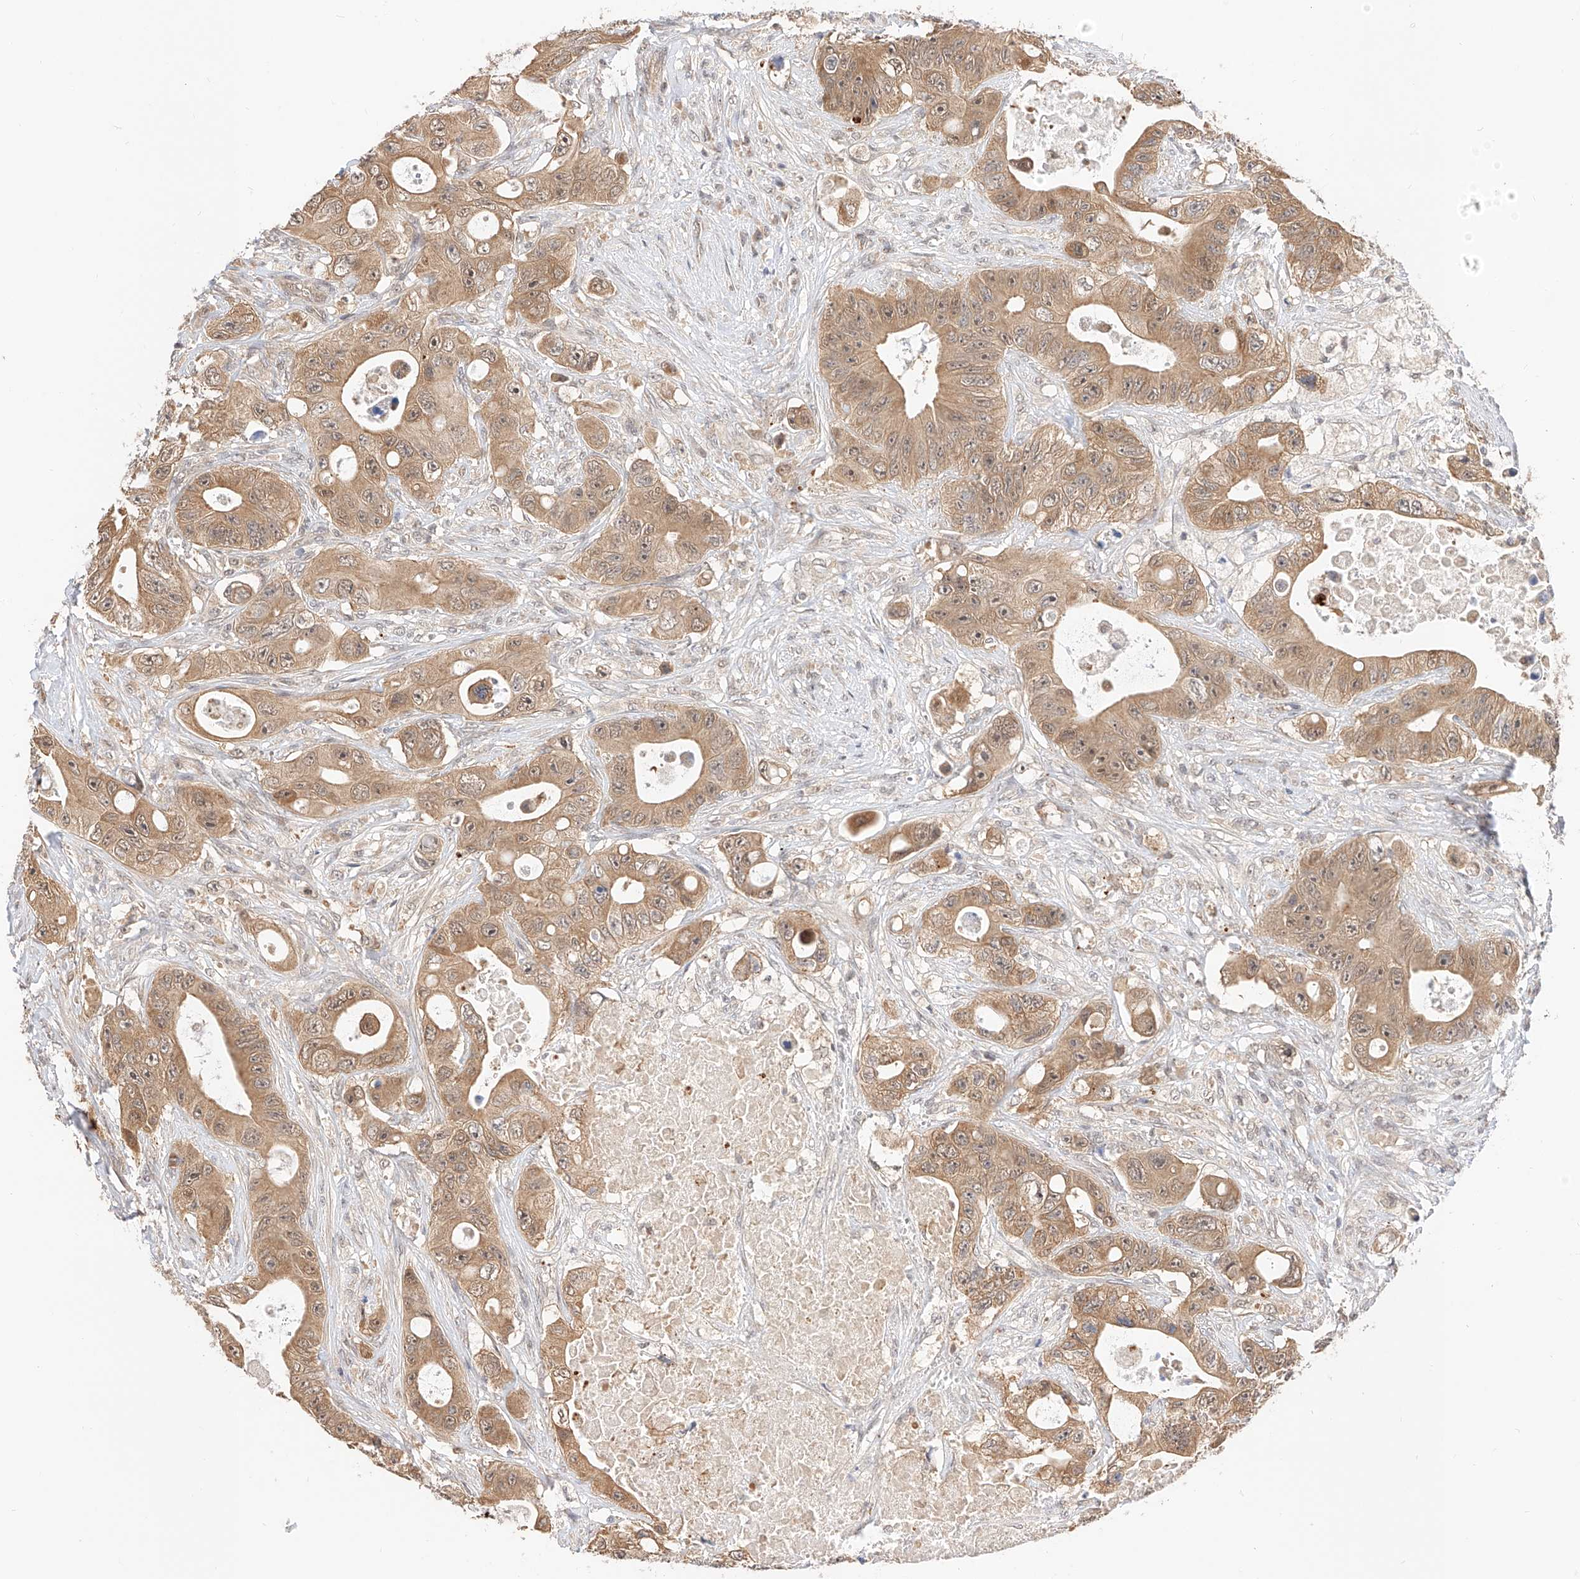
{"staining": {"intensity": "moderate", "quantity": ">75%", "location": "cytoplasmic/membranous,nuclear"}, "tissue": "colorectal cancer", "cell_type": "Tumor cells", "image_type": "cancer", "snomed": [{"axis": "morphology", "description": "Adenocarcinoma, NOS"}, {"axis": "topography", "description": "Colon"}], "caption": "Immunohistochemistry (DAB (3,3'-diaminobenzidine)) staining of colorectal adenocarcinoma shows moderate cytoplasmic/membranous and nuclear protein staining in about >75% of tumor cells.", "gene": "EIF4H", "patient": {"sex": "female", "age": 46}}